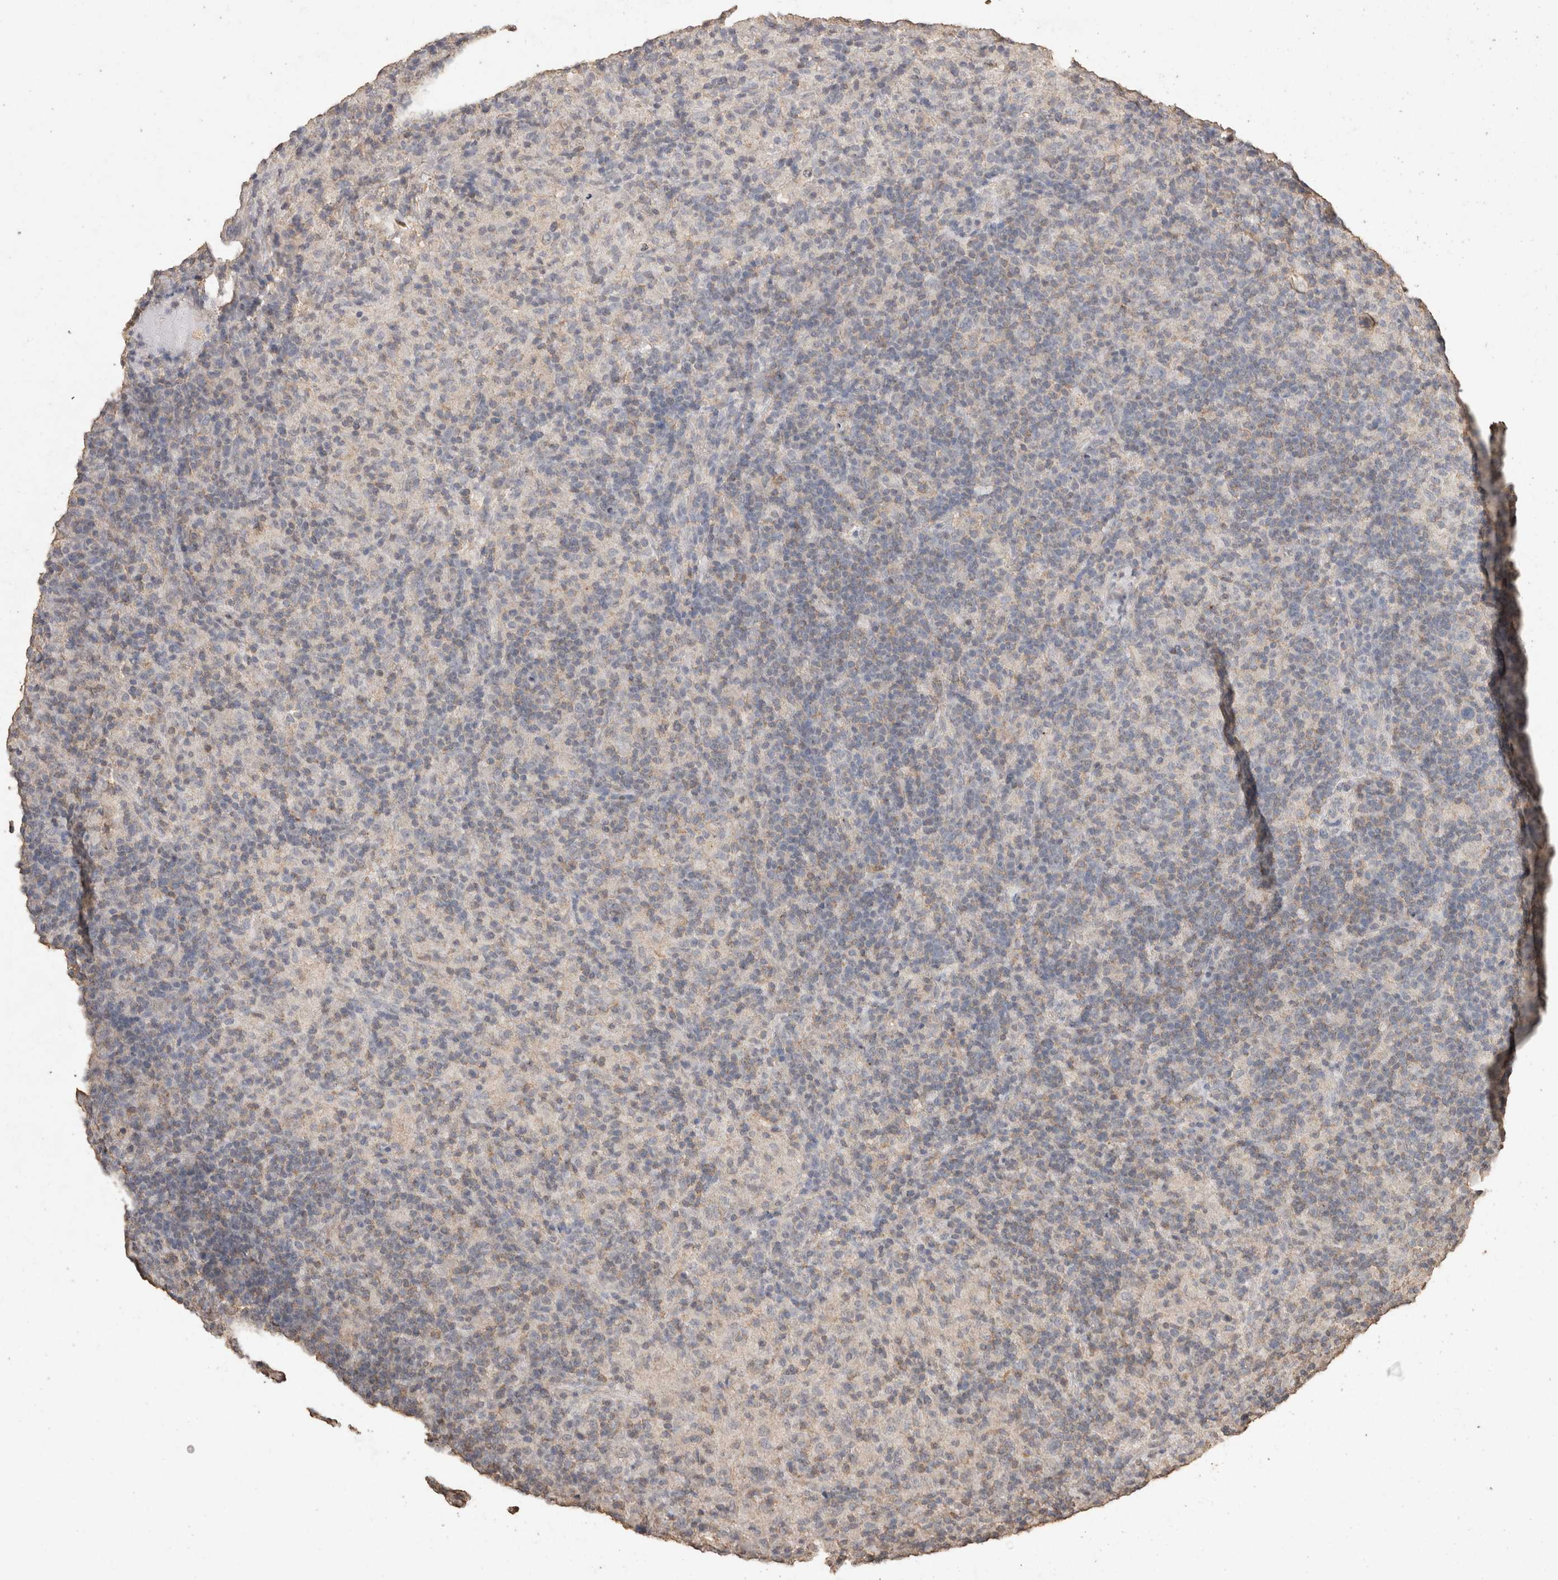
{"staining": {"intensity": "negative", "quantity": "none", "location": "none"}, "tissue": "lymphoma", "cell_type": "Tumor cells", "image_type": "cancer", "snomed": [{"axis": "morphology", "description": "Hodgkin's disease, NOS"}, {"axis": "topography", "description": "Lymph node"}], "caption": "A high-resolution micrograph shows immunohistochemistry (IHC) staining of Hodgkin's disease, which reveals no significant positivity in tumor cells. (Brightfield microscopy of DAB (3,3'-diaminobenzidine) immunohistochemistry at high magnification).", "gene": "CX3CL1", "patient": {"sex": "male", "age": 70}}